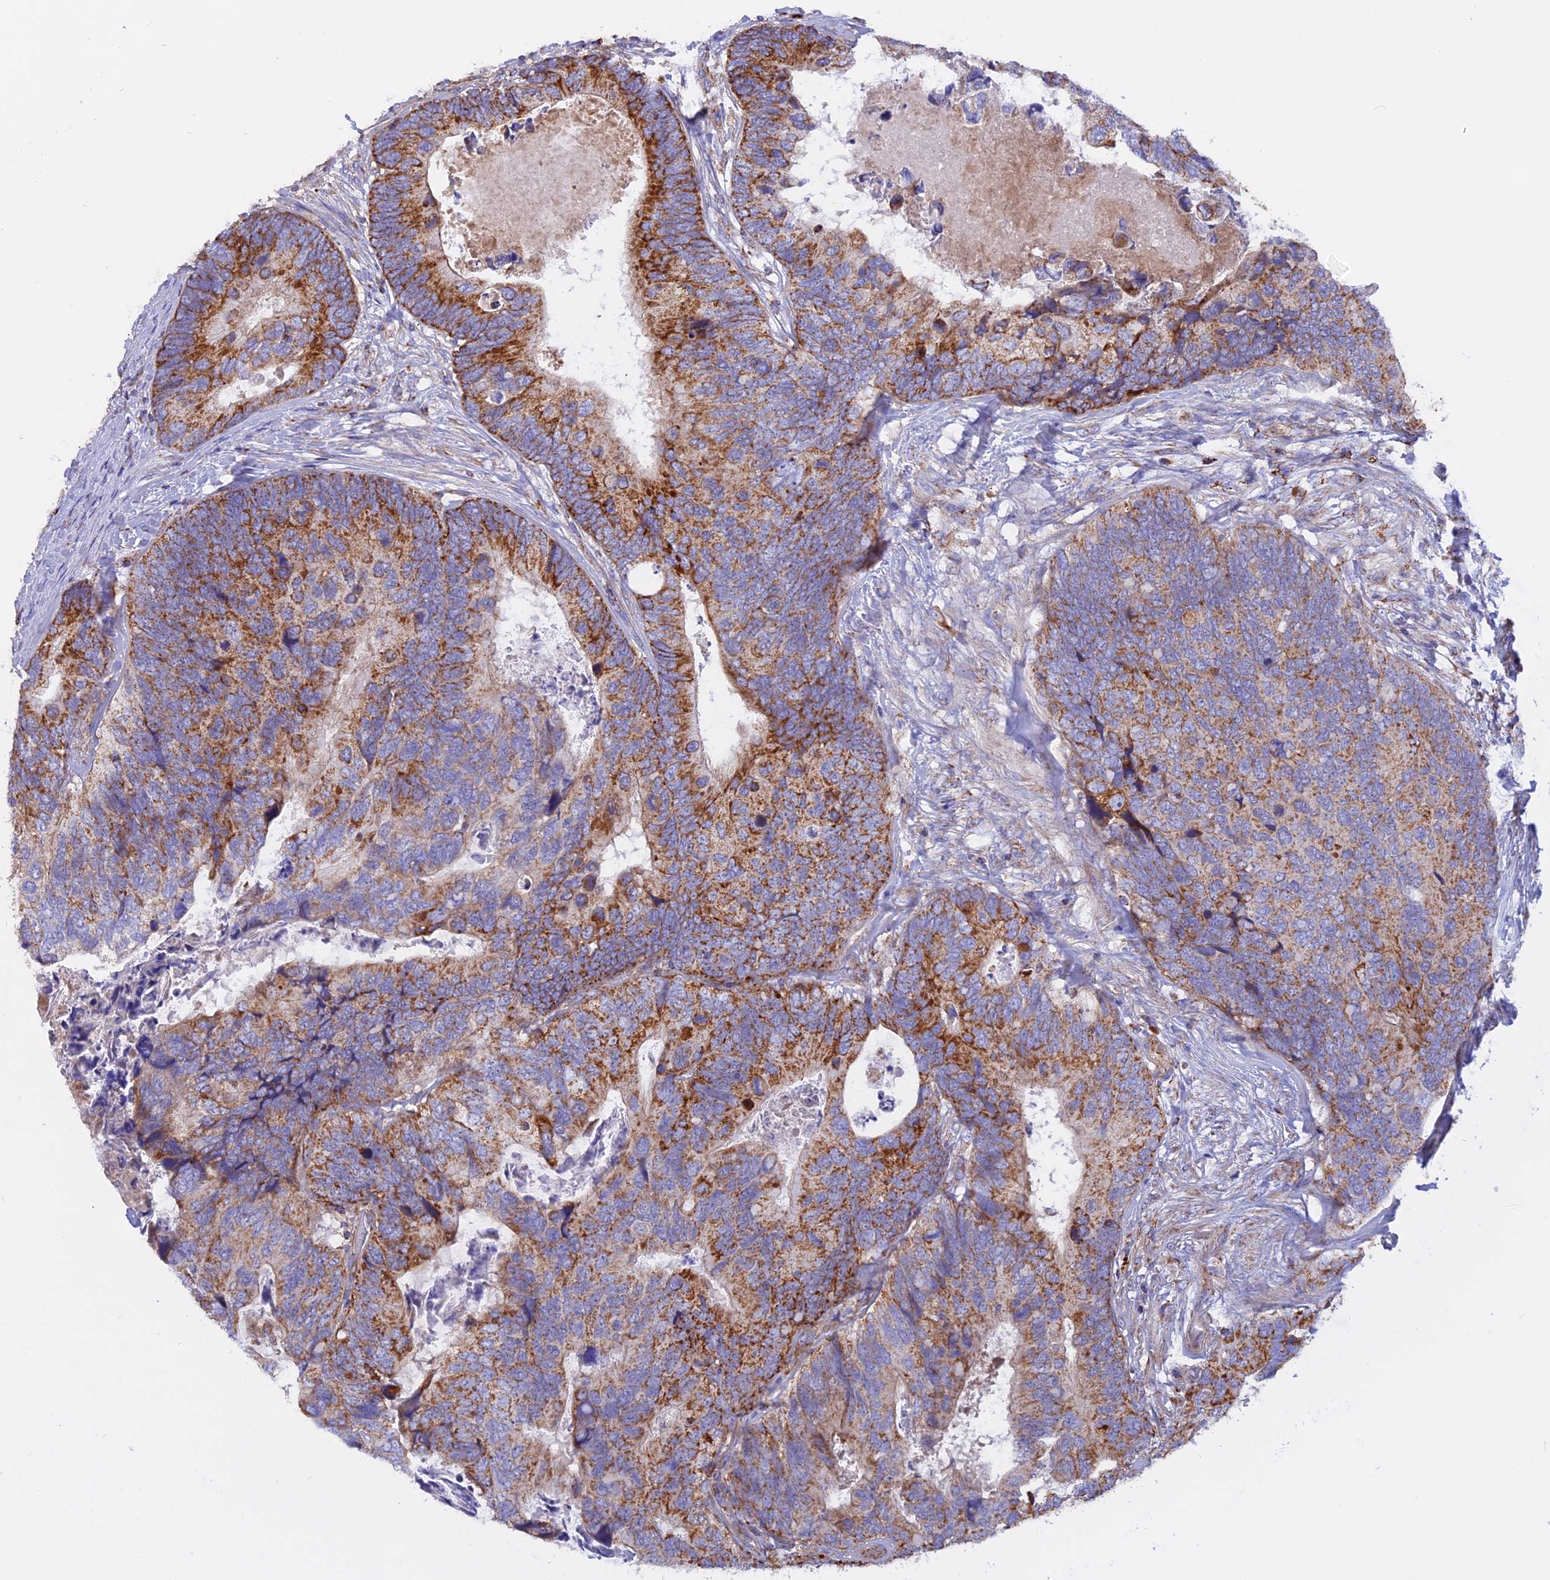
{"staining": {"intensity": "strong", "quantity": ">75%", "location": "cytoplasmic/membranous"}, "tissue": "colorectal cancer", "cell_type": "Tumor cells", "image_type": "cancer", "snomed": [{"axis": "morphology", "description": "Adenocarcinoma, NOS"}, {"axis": "topography", "description": "Colon"}], "caption": "Immunohistochemical staining of human colorectal cancer (adenocarcinoma) reveals high levels of strong cytoplasmic/membranous protein expression in about >75% of tumor cells.", "gene": "GCDH", "patient": {"sex": "female", "age": 67}}